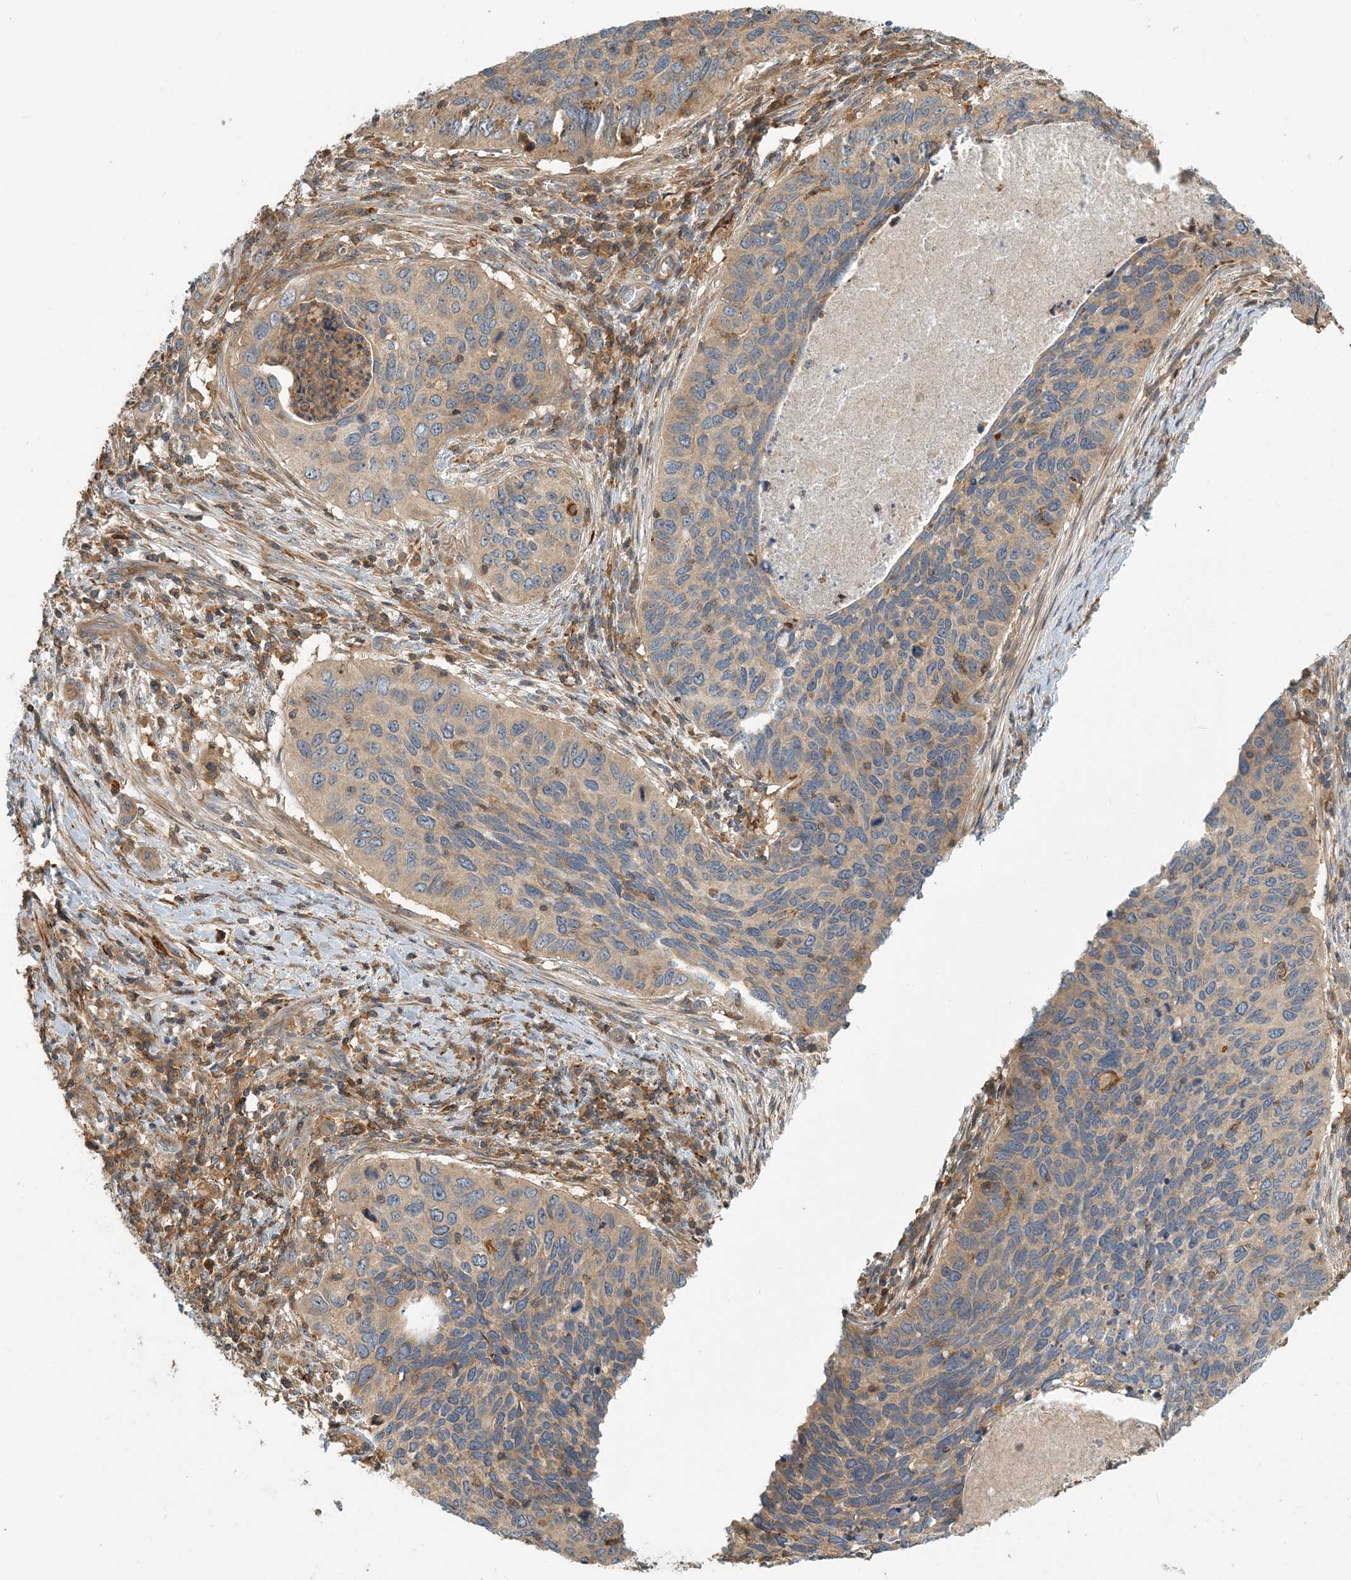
{"staining": {"intensity": "weak", "quantity": "25%-75%", "location": "cytoplasmic/membranous"}, "tissue": "cervical cancer", "cell_type": "Tumor cells", "image_type": "cancer", "snomed": [{"axis": "morphology", "description": "Squamous cell carcinoma, NOS"}, {"axis": "topography", "description": "Cervix"}], "caption": "A brown stain highlights weak cytoplasmic/membranous positivity of a protein in human squamous cell carcinoma (cervical) tumor cells. The protein of interest is shown in brown color, while the nuclei are stained blue.", "gene": "COLEC11", "patient": {"sex": "female", "age": 38}}